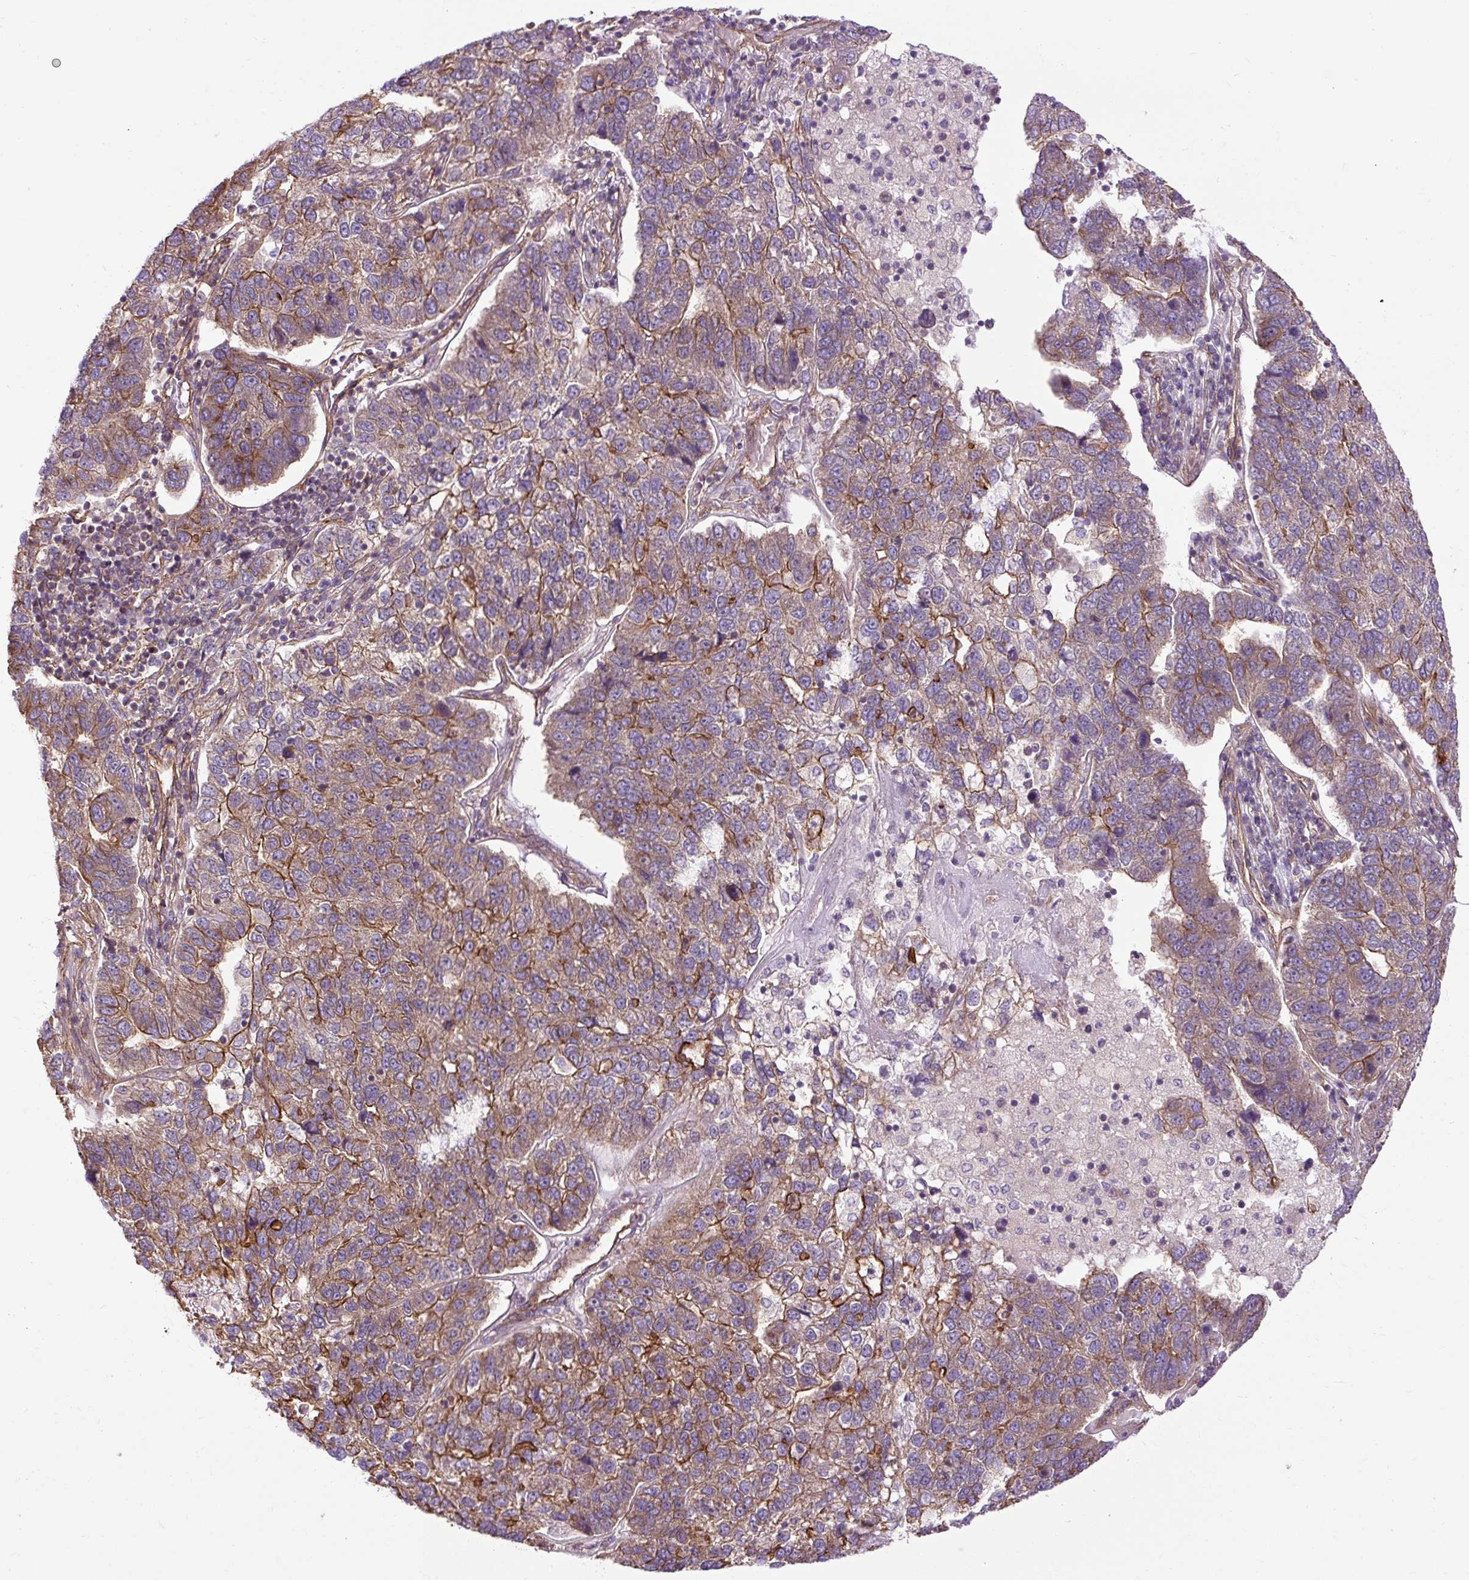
{"staining": {"intensity": "moderate", "quantity": "25%-75%", "location": "cytoplasmic/membranous"}, "tissue": "pancreatic cancer", "cell_type": "Tumor cells", "image_type": "cancer", "snomed": [{"axis": "morphology", "description": "Adenocarcinoma, NOS"}, {"axis": "topography", "description": "Pancreas"}], "caption": "A photomicrograph showing moderate cytoplasmic/membranous staining in approximately 25%-75% of tumor cells in pancreatic adenocarcinoma, as visualized by brown immunohistochemical staining.", "gene": "CCDC93", "patient": {"sex": "female", "age": 61}}